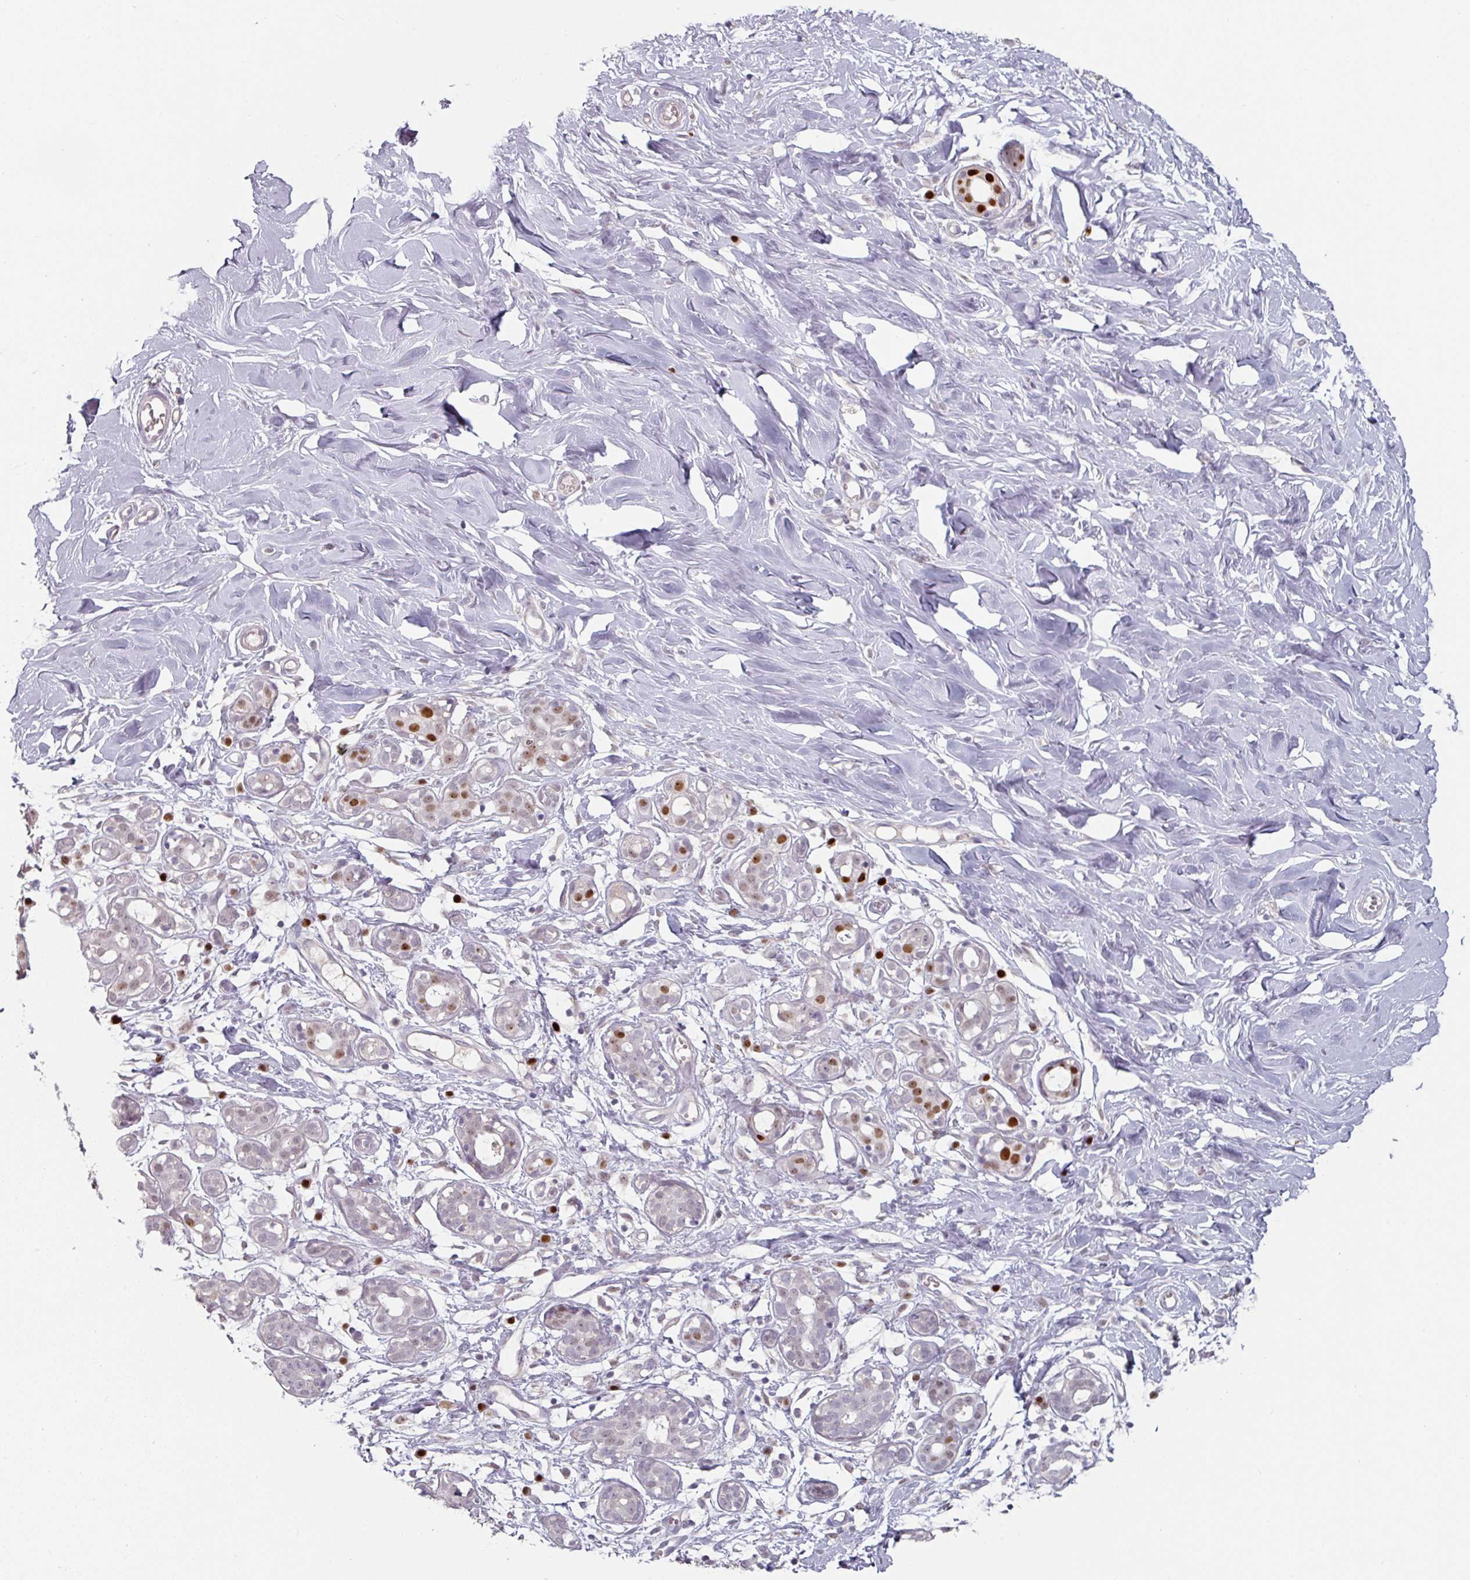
{"staining": {"intensity": "negative", "quantity": "none", "location": "none"}, "tissue": "breast", "cell_type": "Adipocytes", "image_type": "normal", "snomed": [{"axis": "morphology", "description": "Normal tissue, NOS"}, {"axis": "topography", "description": "Breast"}], "caption": "Immunohistochemical staining of benign human breast exhibits no significant staining in adipocytes.", "gene": "ZBTB6", "patient": {"sex": "female", "age": 27}}